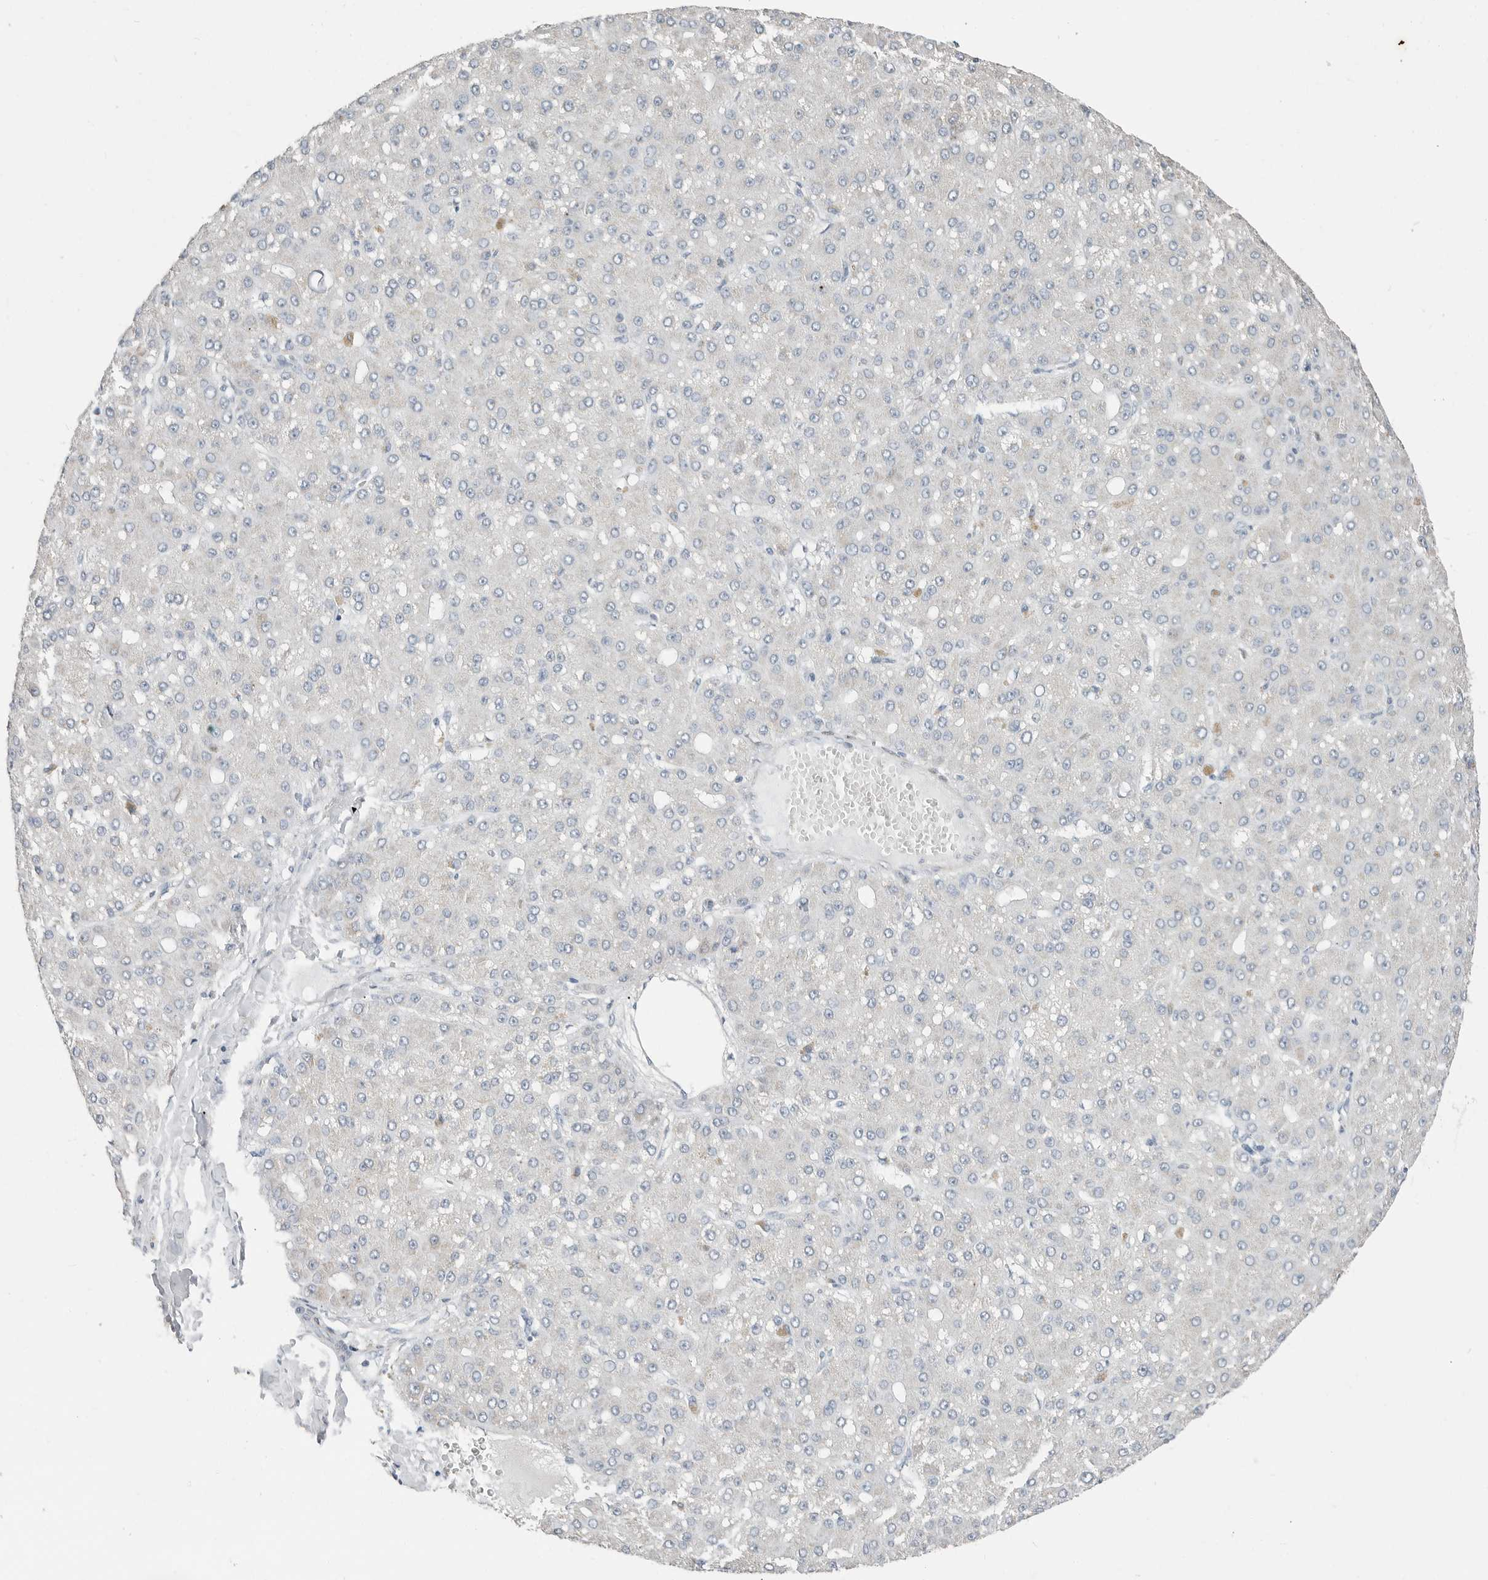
{"staining": {"intensity": "negative", "quantity": "none", "location": "none"}, "tissue": "liver cancer", "cell_type": "Tumor cells", "image_type": "cancer", "snomed": [{"axis": "morphology", "description": "Carcinoma, Hepatocellular, NOS"}, {"axis": "topography", "description": "Liver"}], "caption": "High power microscopy image of an immunohistochemistry histopathology image of liver cancer, revealing no significant staining in tumor cells.", "gene": "PLN", "patient": {"sex": "male", "age": 67}}